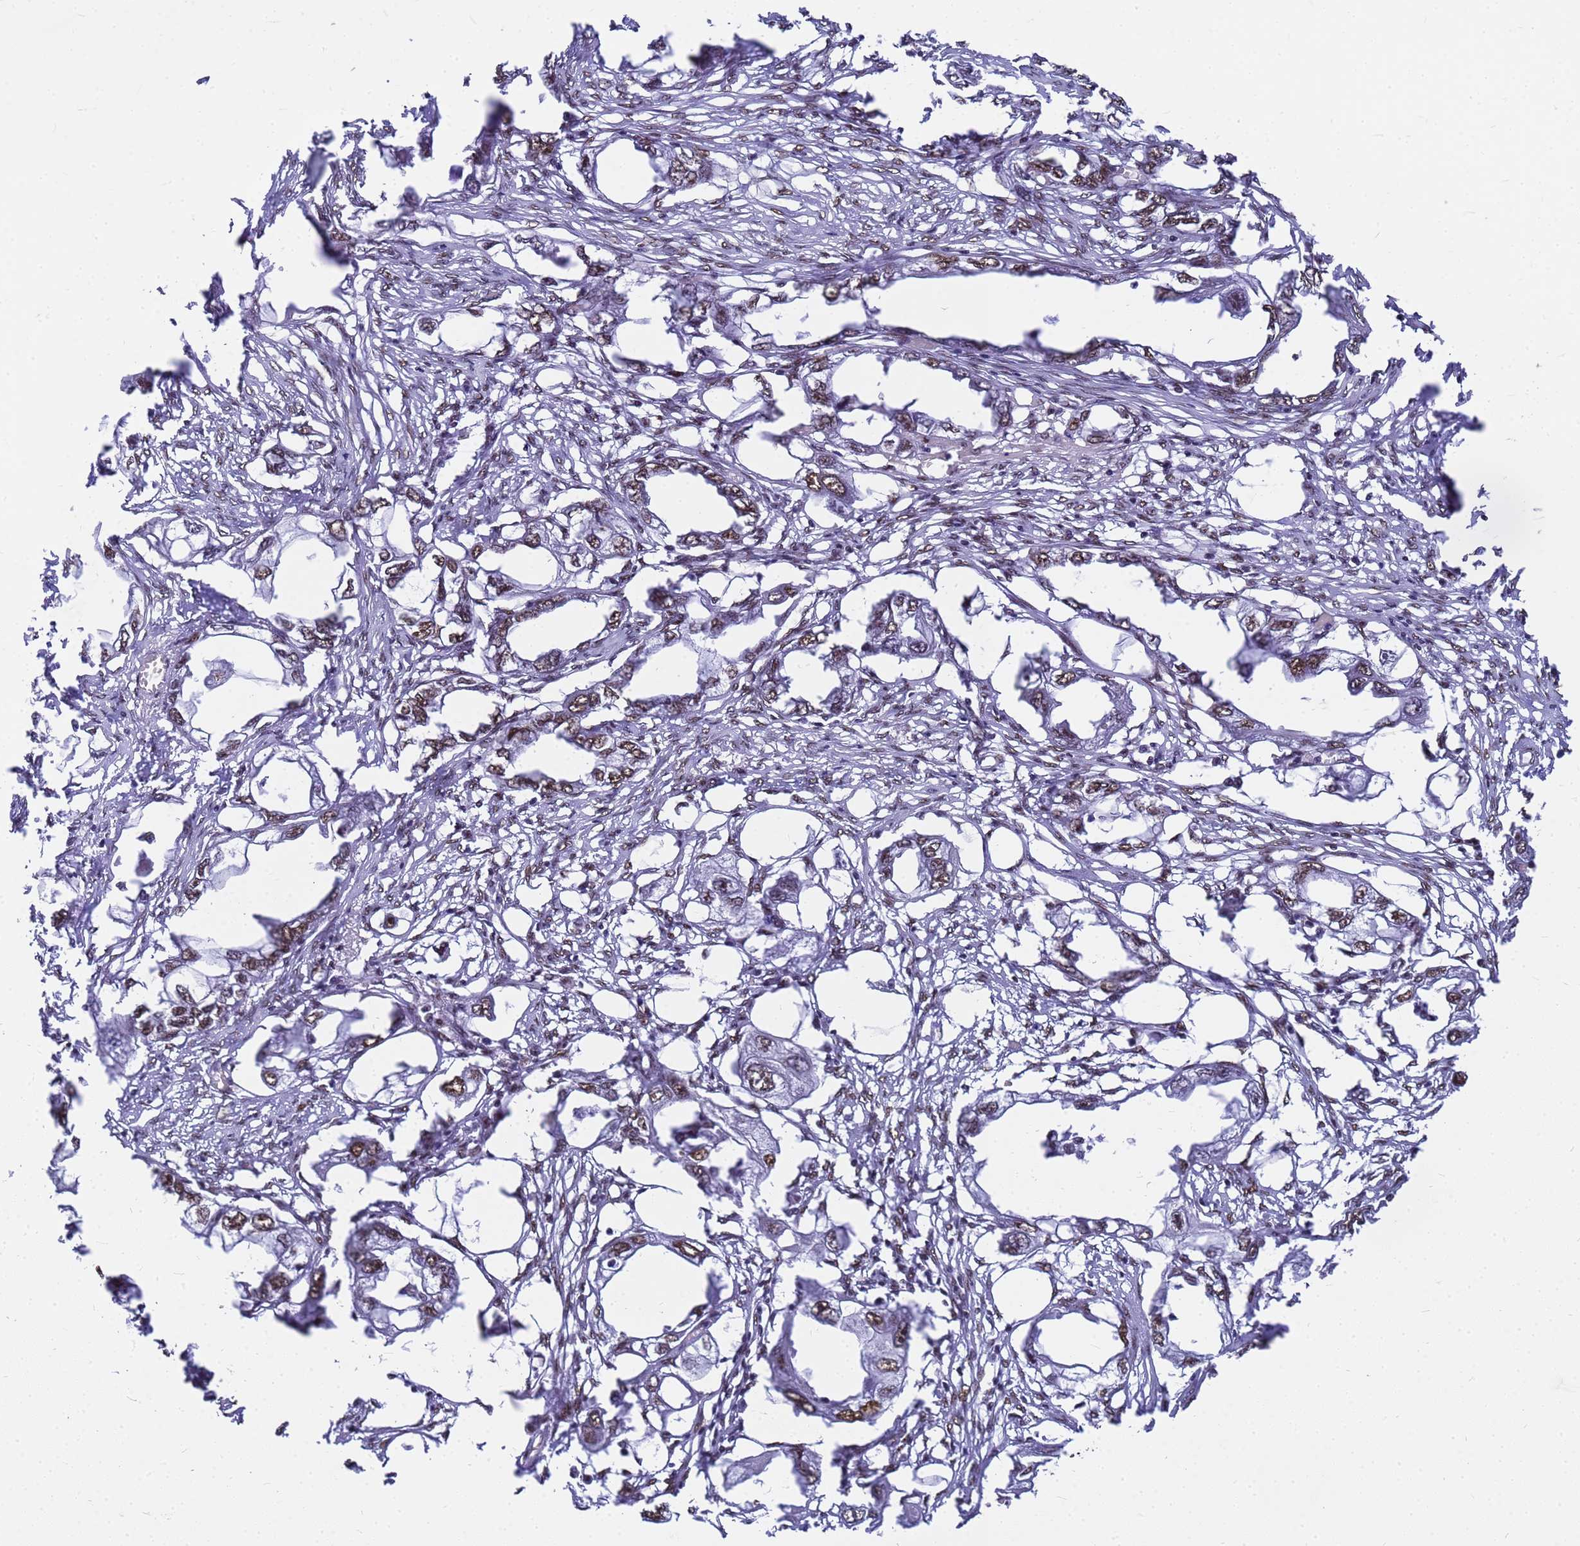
{"staining": {"intensity": "moderate", "quantity": ">75%", "location": "nuclear"}, "tissue": "endometrial cancer", "cell_type": "Tumor cells", "image_type": "cancer", "snomed": [{"axis": "morphology", "description": "Adenocarcinoma, NOS"}, {"axis": "morphology", "description": "Adenocarcinoma, metastatic, NOS"}, {"axis": "topography", "description": "Adipose tissue"}, {"axis": "topography", "description": "Endometrium"}], "caption": "The immunohistochemical stain highlights moderate nuclear positivity in tumor cells of endometrial cancer tissue.", "gene": "SART3", "patient": {"sex": "female", "age": 67}}